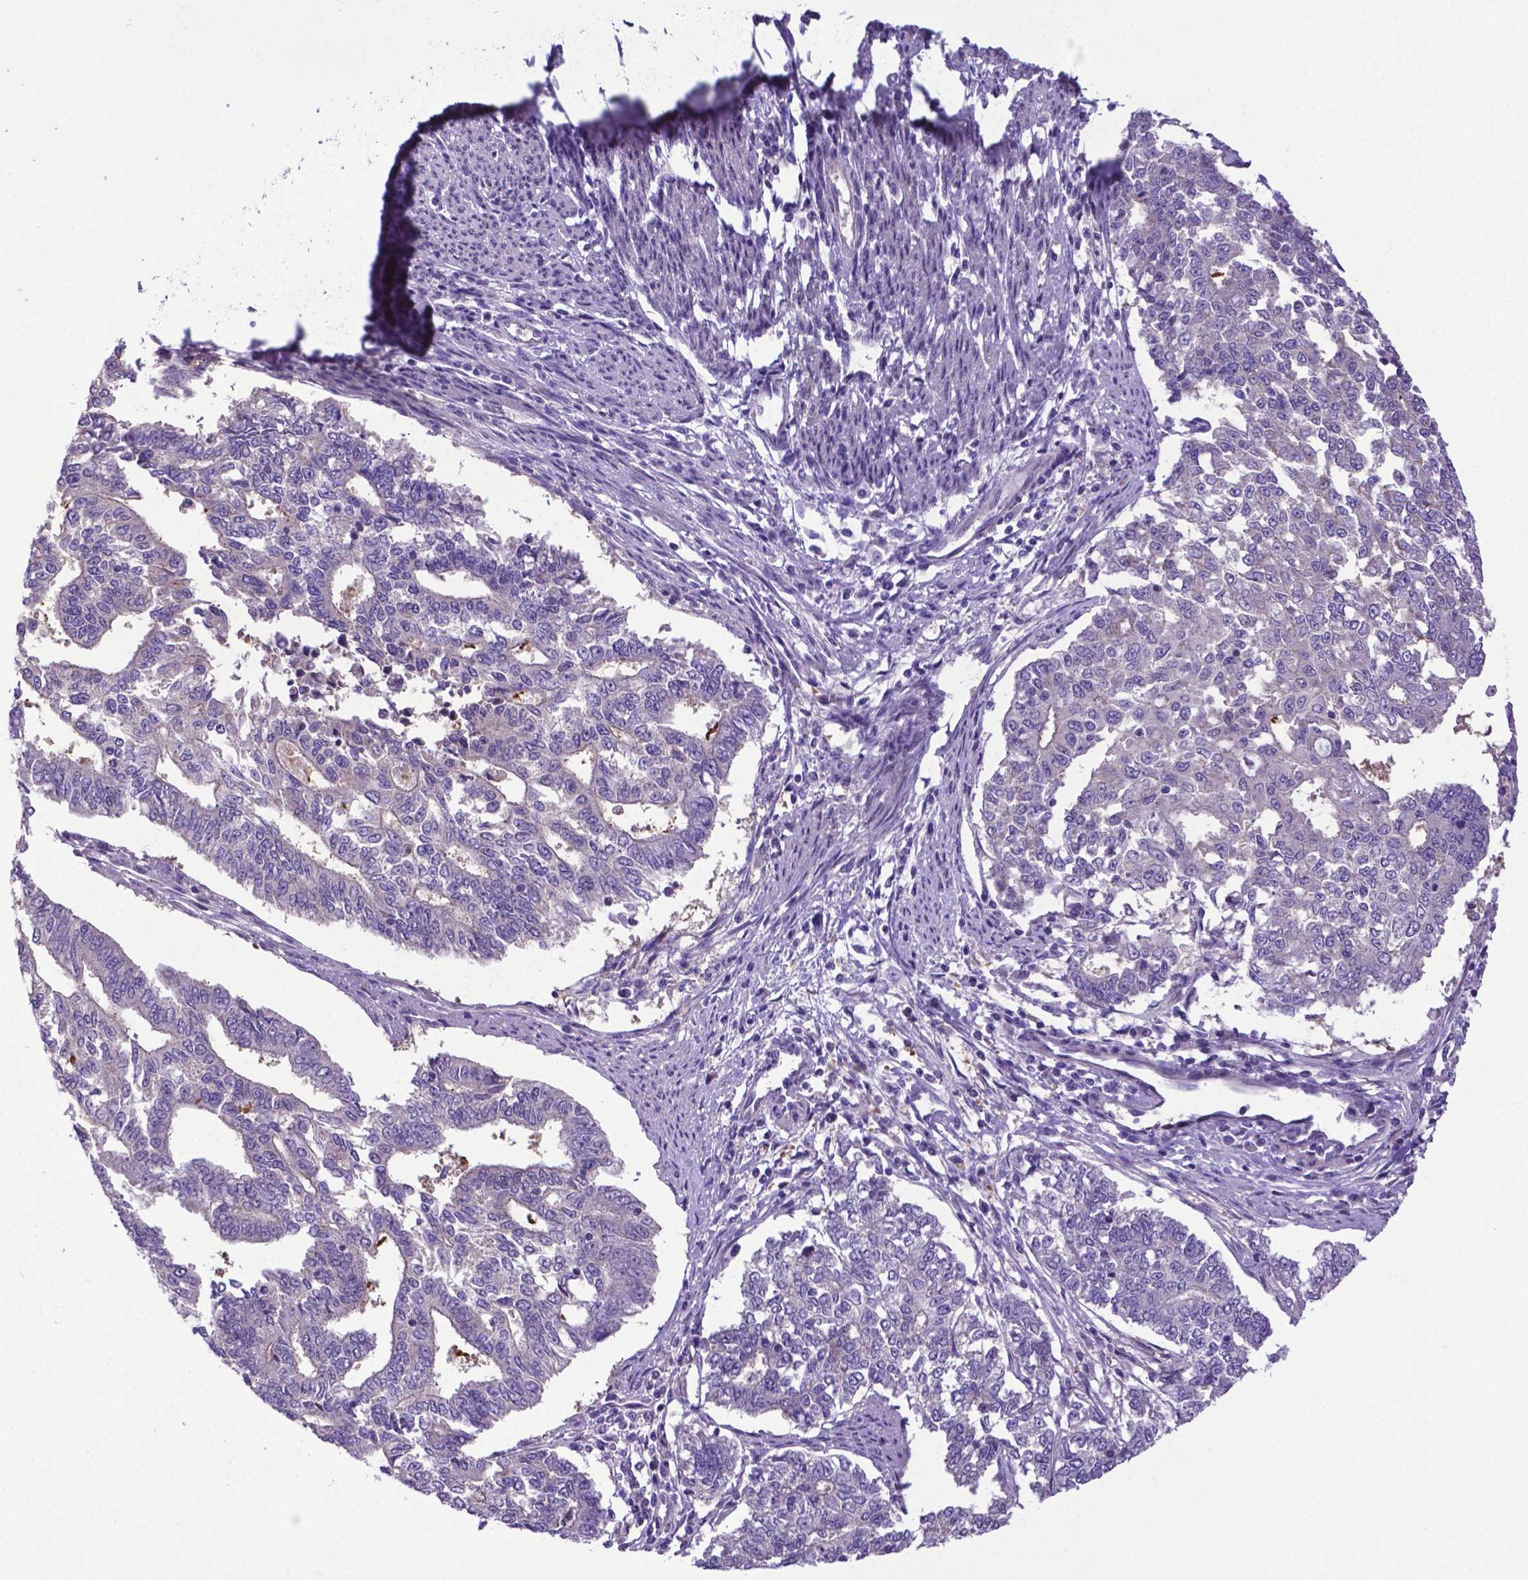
{"staining": {"intensity": "negative", "quantity": "none", "location": "none"}, "tissue": "endometrial cancer", "cell_type": "Tumor cells", "image_type": "cancer", "snomed": [{"axis": "morphology", "description": "Adenocarcinoma, NOS"}, {"axis": "topography", "description": "Uterus"}], "caption": "Adenocarcinoma (endometrial) stained for a protein using IHC exhibits no expression tumor cells.", "gene": "ADRA2B", "patient": {"sex": "female", "age": 59}}